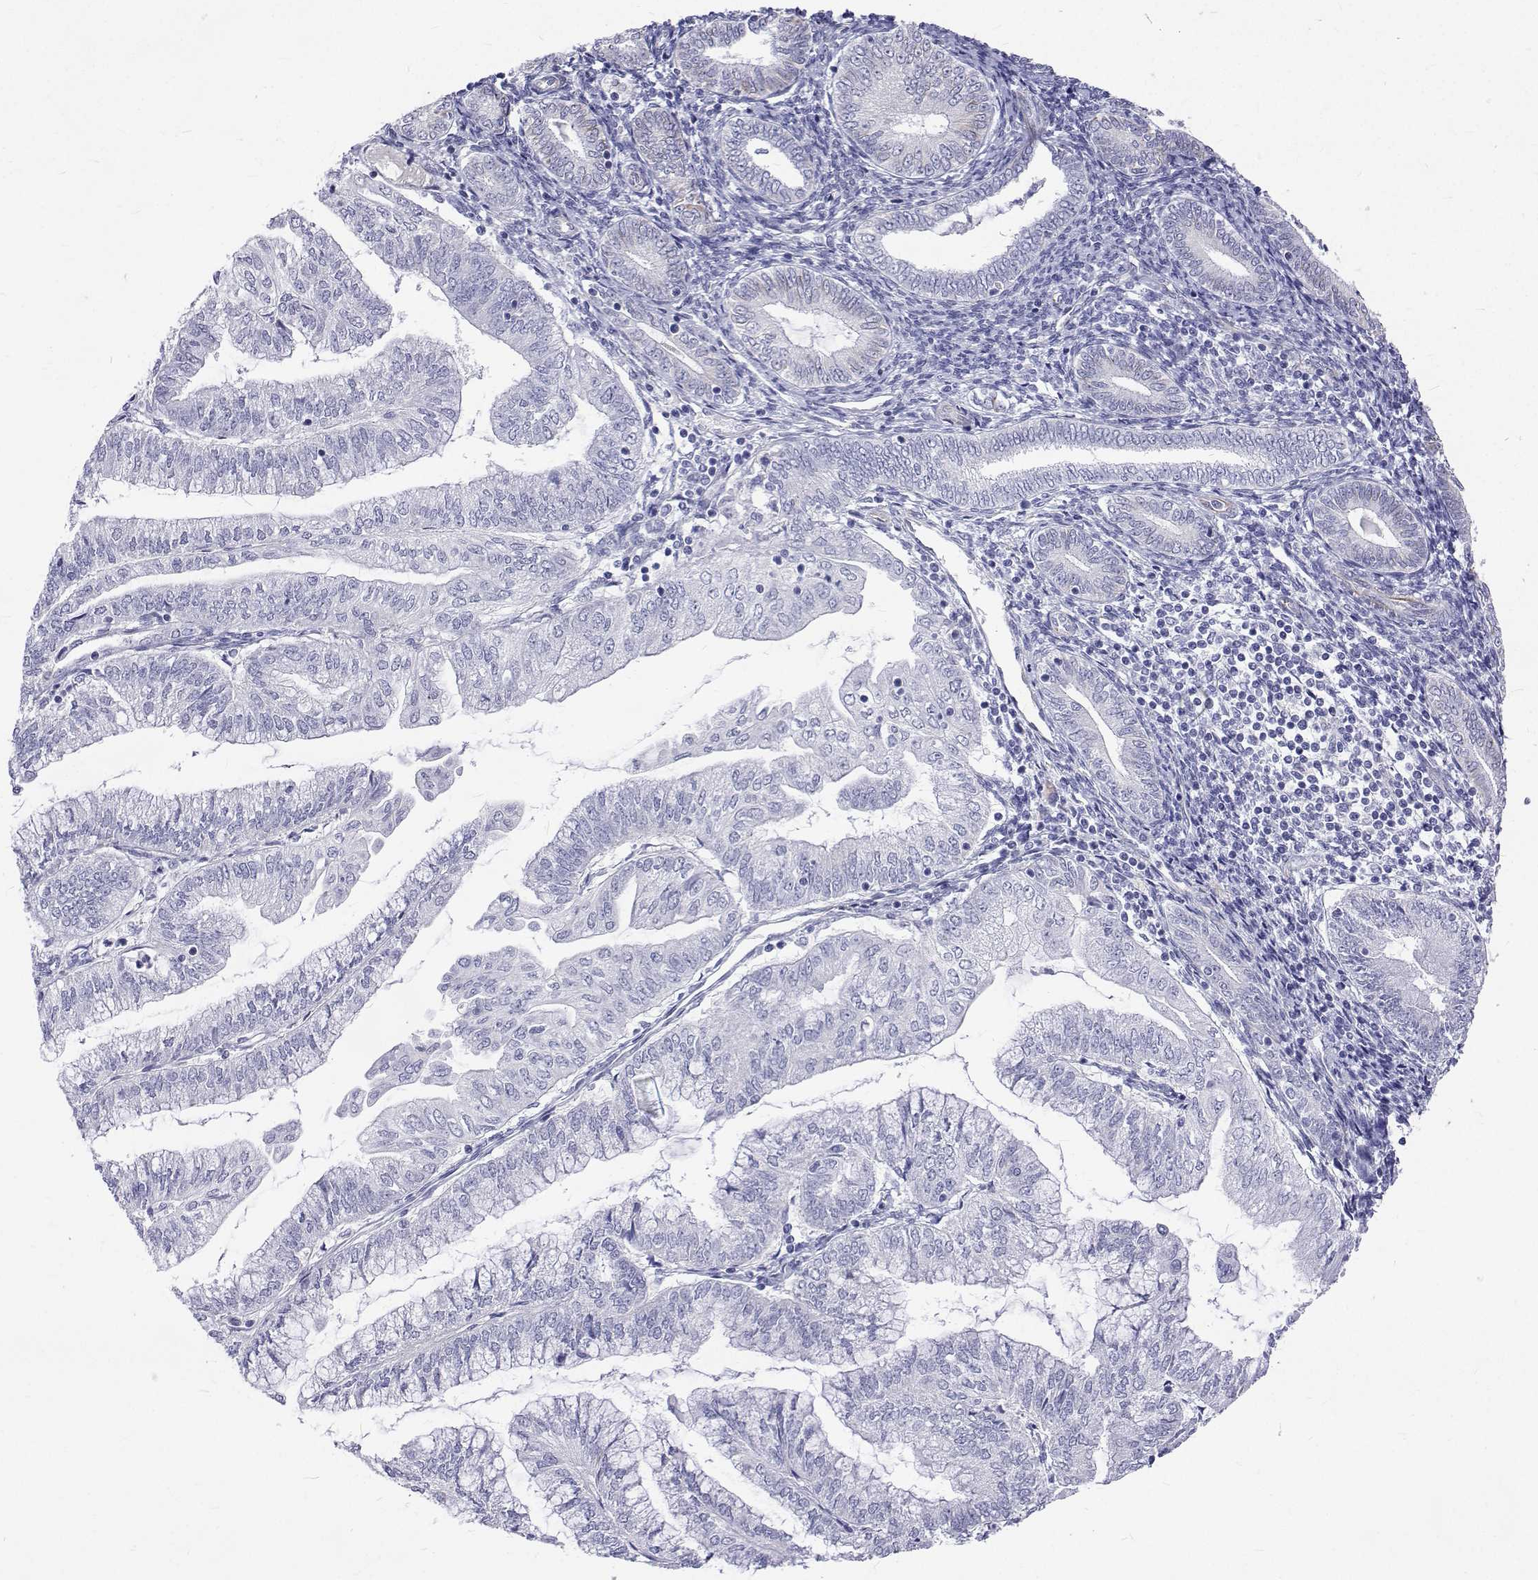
{"staining": {"intensity": "negative", "quantity": "none", "location": "none"}, "tissue": "endometrial cancer", "cell_type": "Tumor cells", "image_type": "cancer", "snomed": [{"axis": "morphology", "description": "Adenocarcinoma, NOS"}, {"axis": "topography", "description": "Endometrium"}], "caption": "IHC image of neoplastic tissue: endometrial cancer (adenocarcinoma) stained with DAB shows no significant protein expression in tumor cells.", "gene": "OPRPN", "patient": {"sex": "female", "age": 55}}